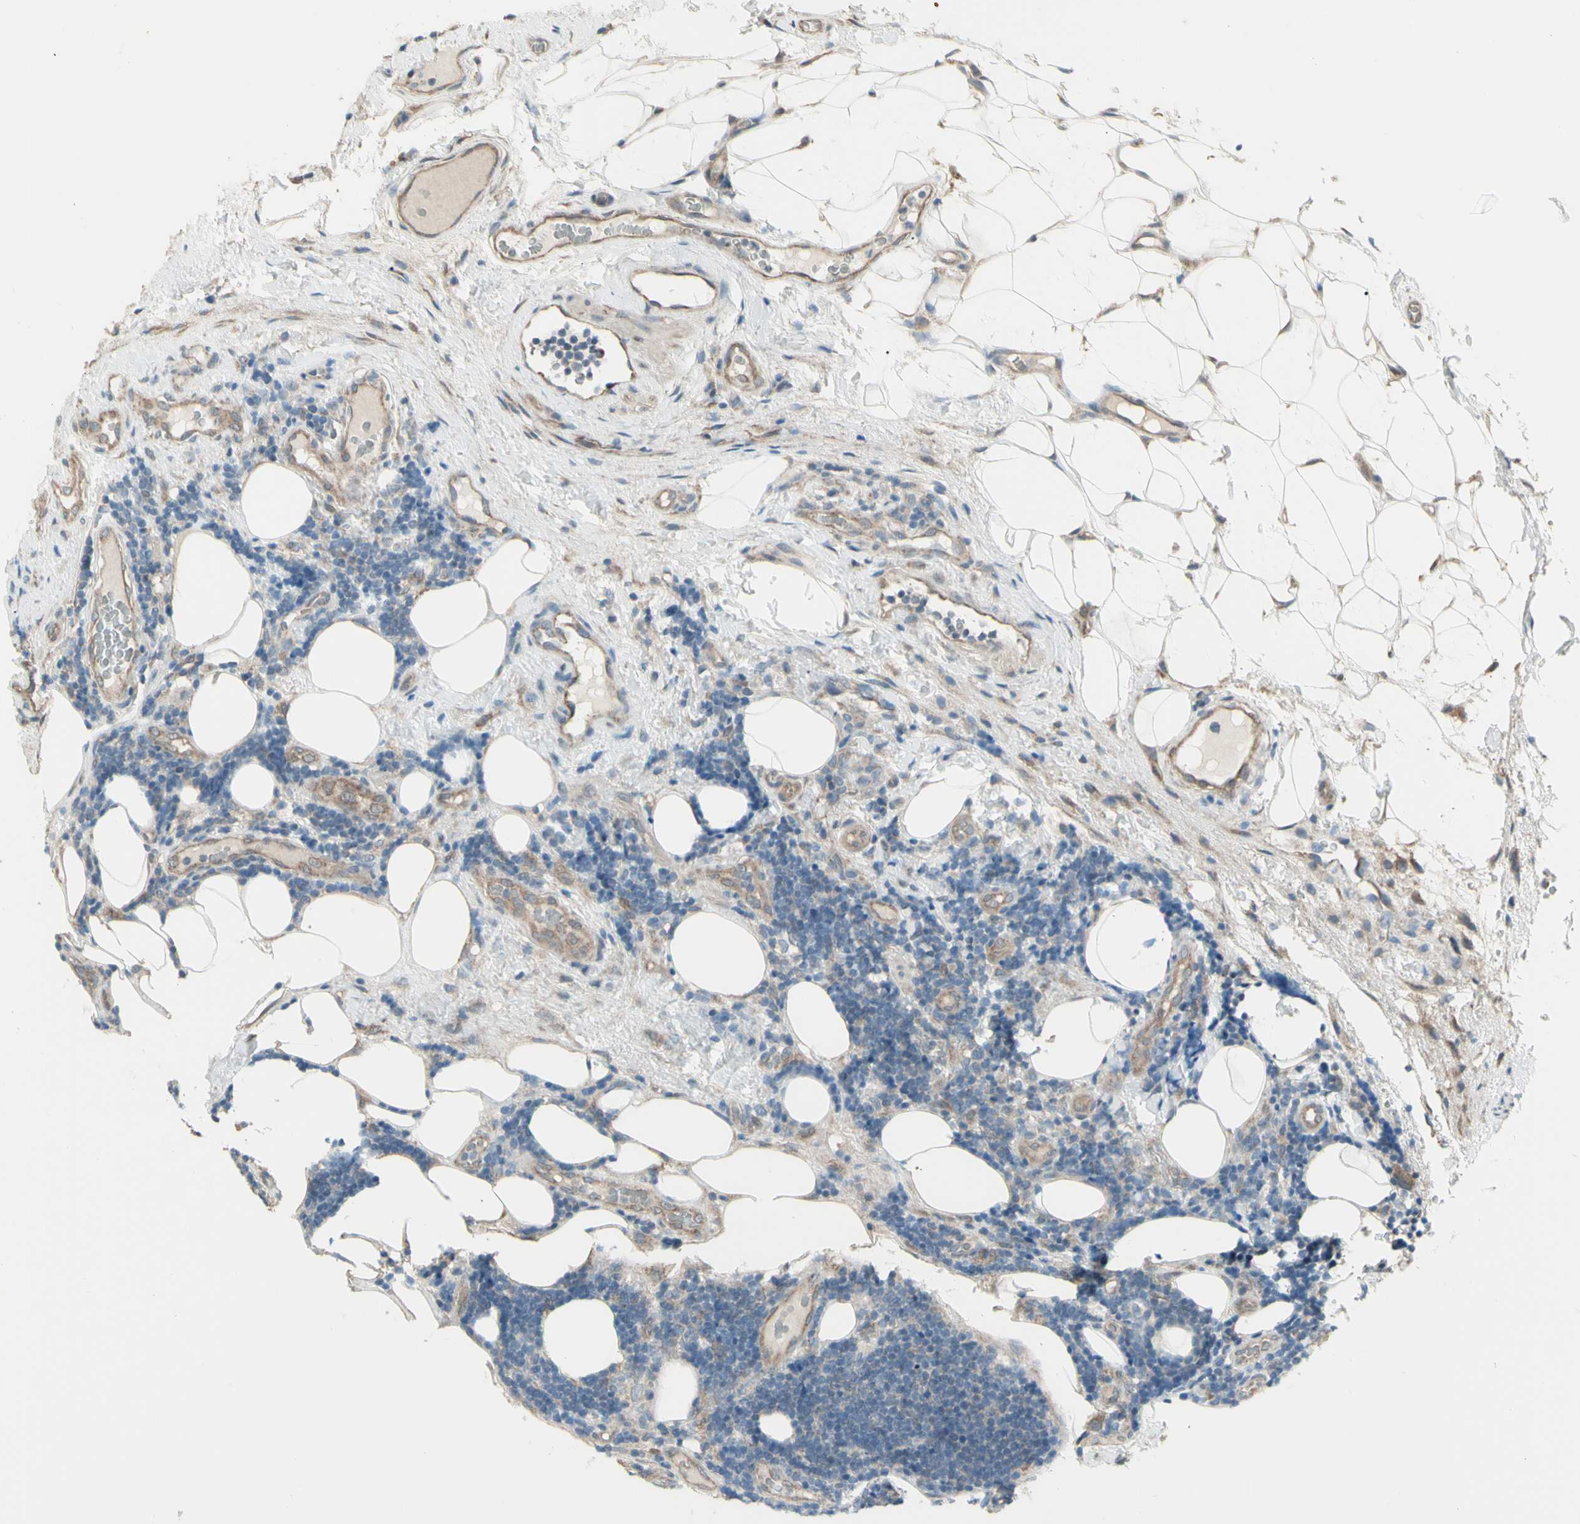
{"staining": {"intensity": "negative", "quantity": "none", "location": "none"}, "tissue": "lymphoma", "cell_type": "Tumor cells", "image_type": "cancer", "snomed": [{"axis": "morphology", "description": "Malignant lymphoma, non-Hodgkin's type, Low grade"}, {"axis": "topography", "description": "Lymph node"}], "caption": "High magnification brightfield microscopy of low-grade malignant lymphoma, non-Hodgkin's type stained with DAB (3,3'-diaminobenzidine) (brown) and counterstained with hematoxylin (blue): tumor cells show no significant staining. (Brightfield microscopy of DAB (3,3'-diaminobenzidine) immunohistochemistry at high magnification).", "gene": "NAXD", "patient": {"sex": "male", "age": 83}}